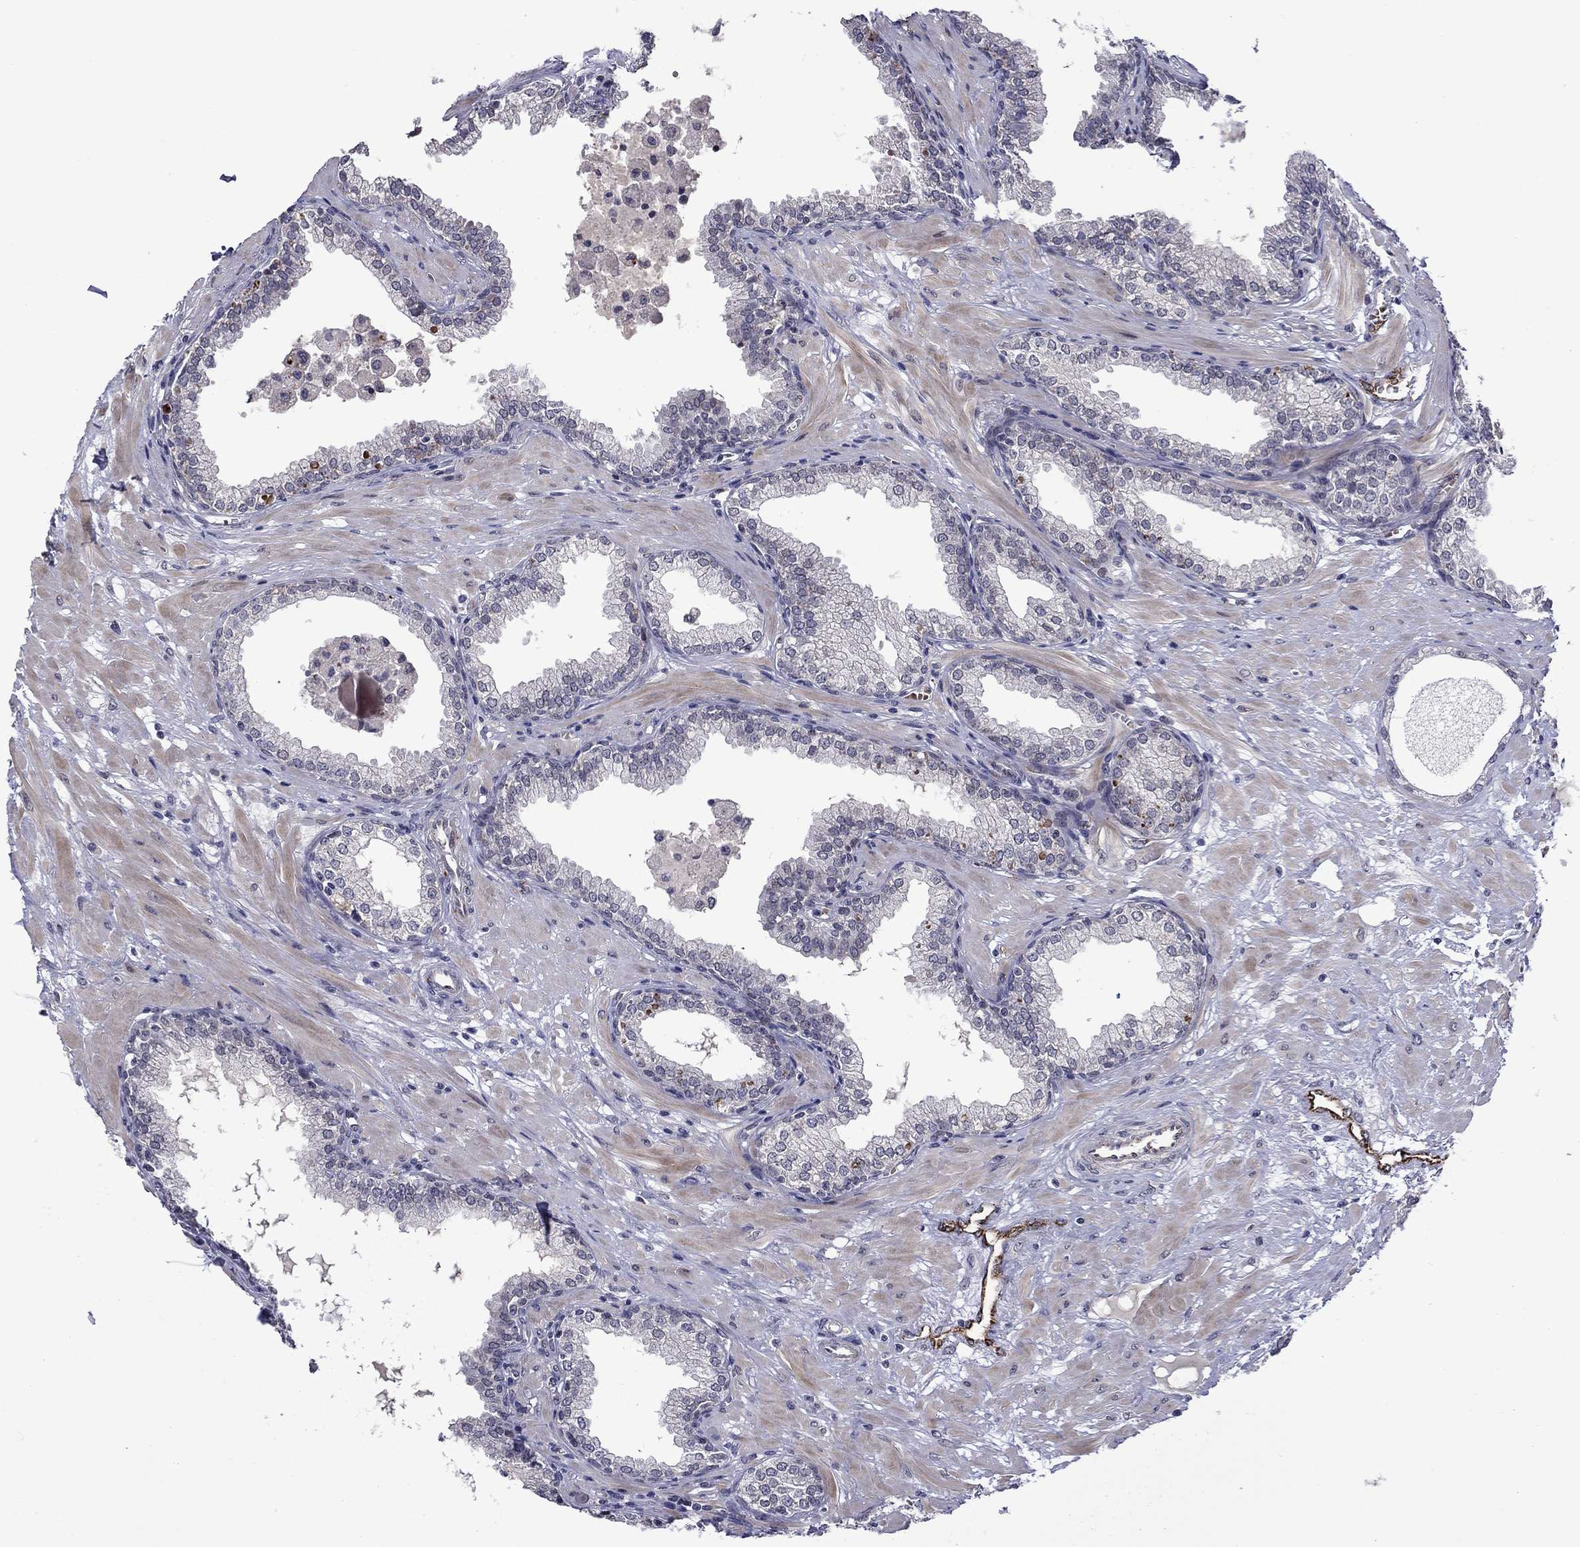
{"staining": {"intensity": "negative", "quantity": "none", "location": "none"}, "tissue": "prostate", "cell_type": "Glandular cells", "image_type": "normal", "snomed": [{"axis": "morphology", "description": "Normal tissue, NOS"}, {"axis": "topography", "description": "Prostate"}], "caption": "A high-resolution photomicrograph shows immunohistochemistry staining of benign prostate, which reveals no significant expression in glandular cells.", "gene": "SLITRK1", "patient": {"sex": "male", "age": 64}}